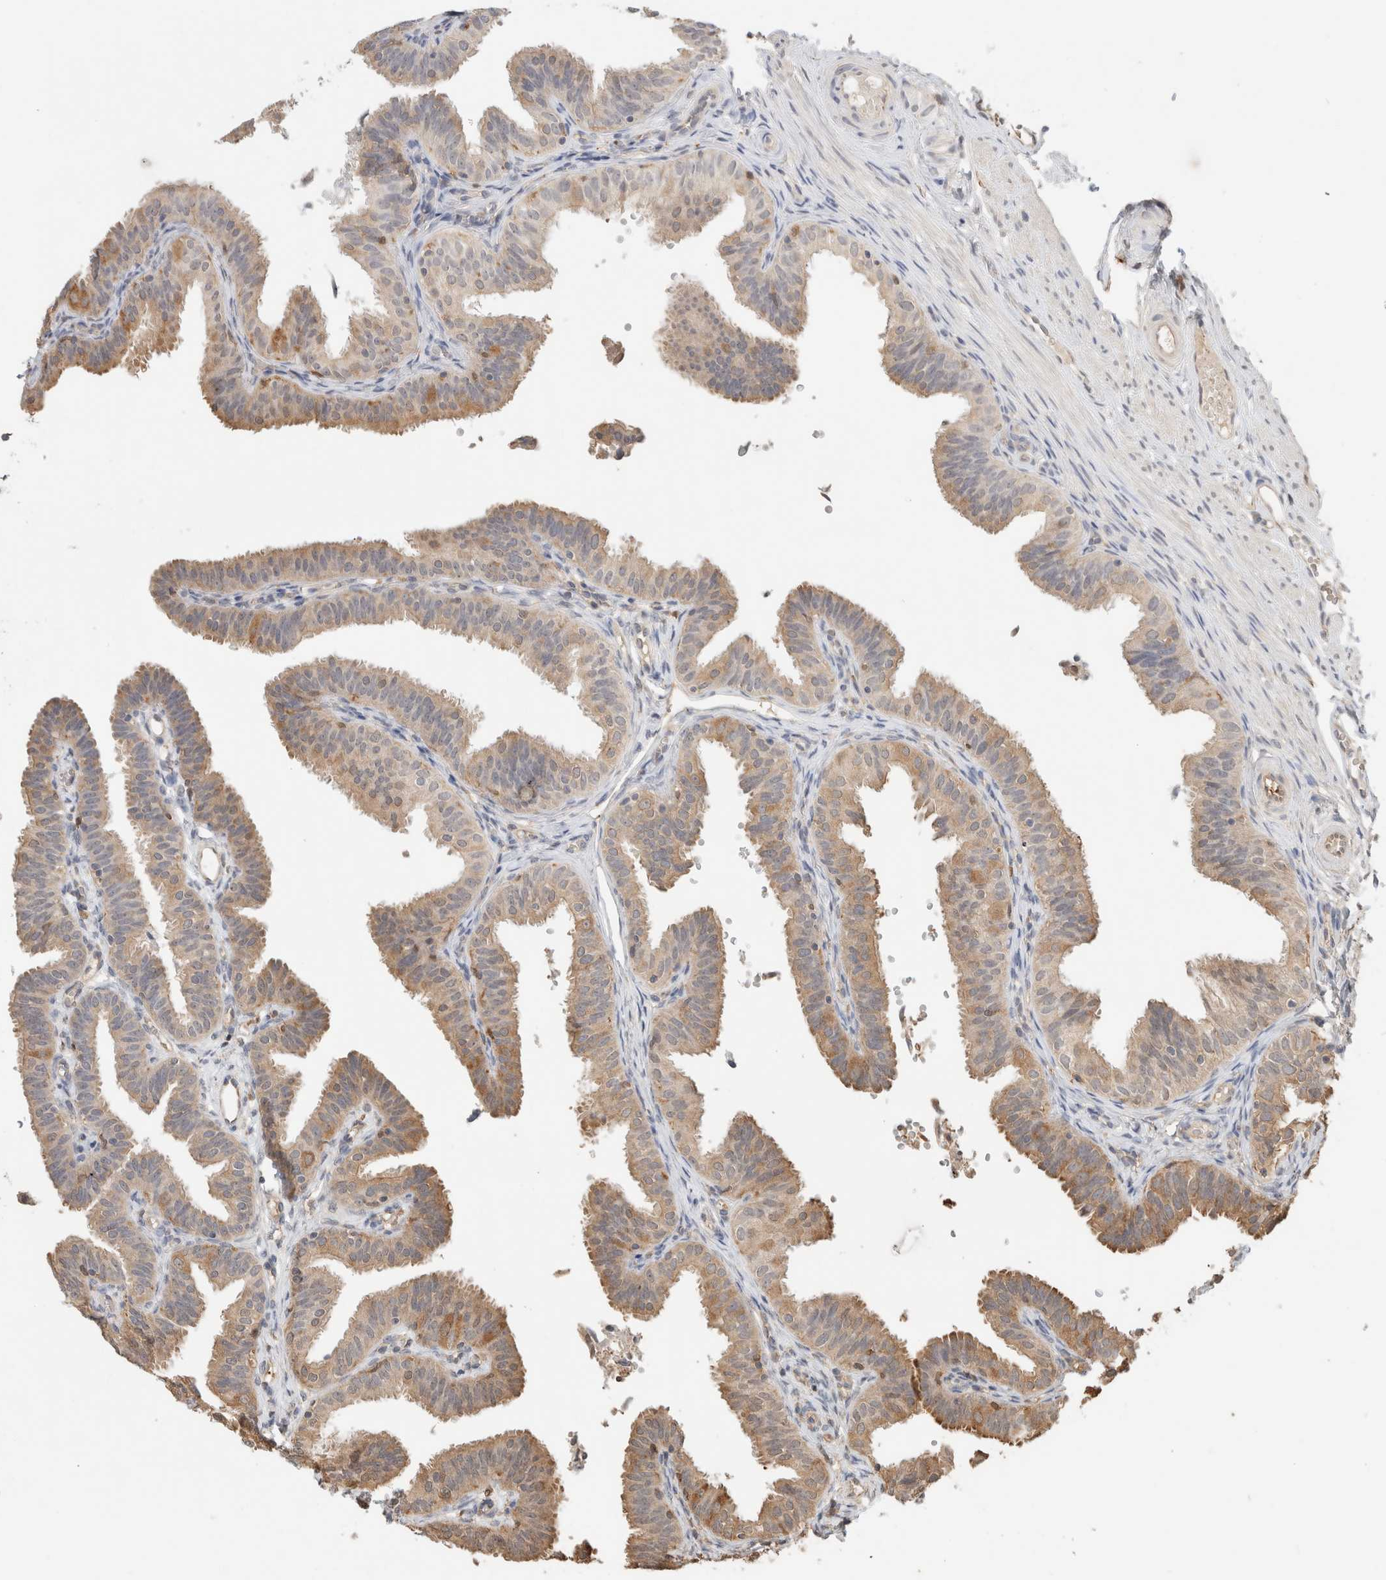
{"staining": {"intensity": "moderate", "quantity": "25%-75%", "location": "cytoplasmic/membranous"}, "tissue": "fallopian tube", "cell_type": "Glandular cells", "image_type": "normal", "snomed": [{"axis": "morphology", "description": "Normal tissue, NOS"}, {"axis": "topography", "description": "Fallopian tube"}], "caption": "A histopathology image showing moderate cytoplasmic/membranous staining in approximately 25%-75% of glandular cells in benign fallopian tube, as visualized by brown immunohistochemical staining.", "gene": "YWHAH", "patient": {"sex": "female", "age": 35}}